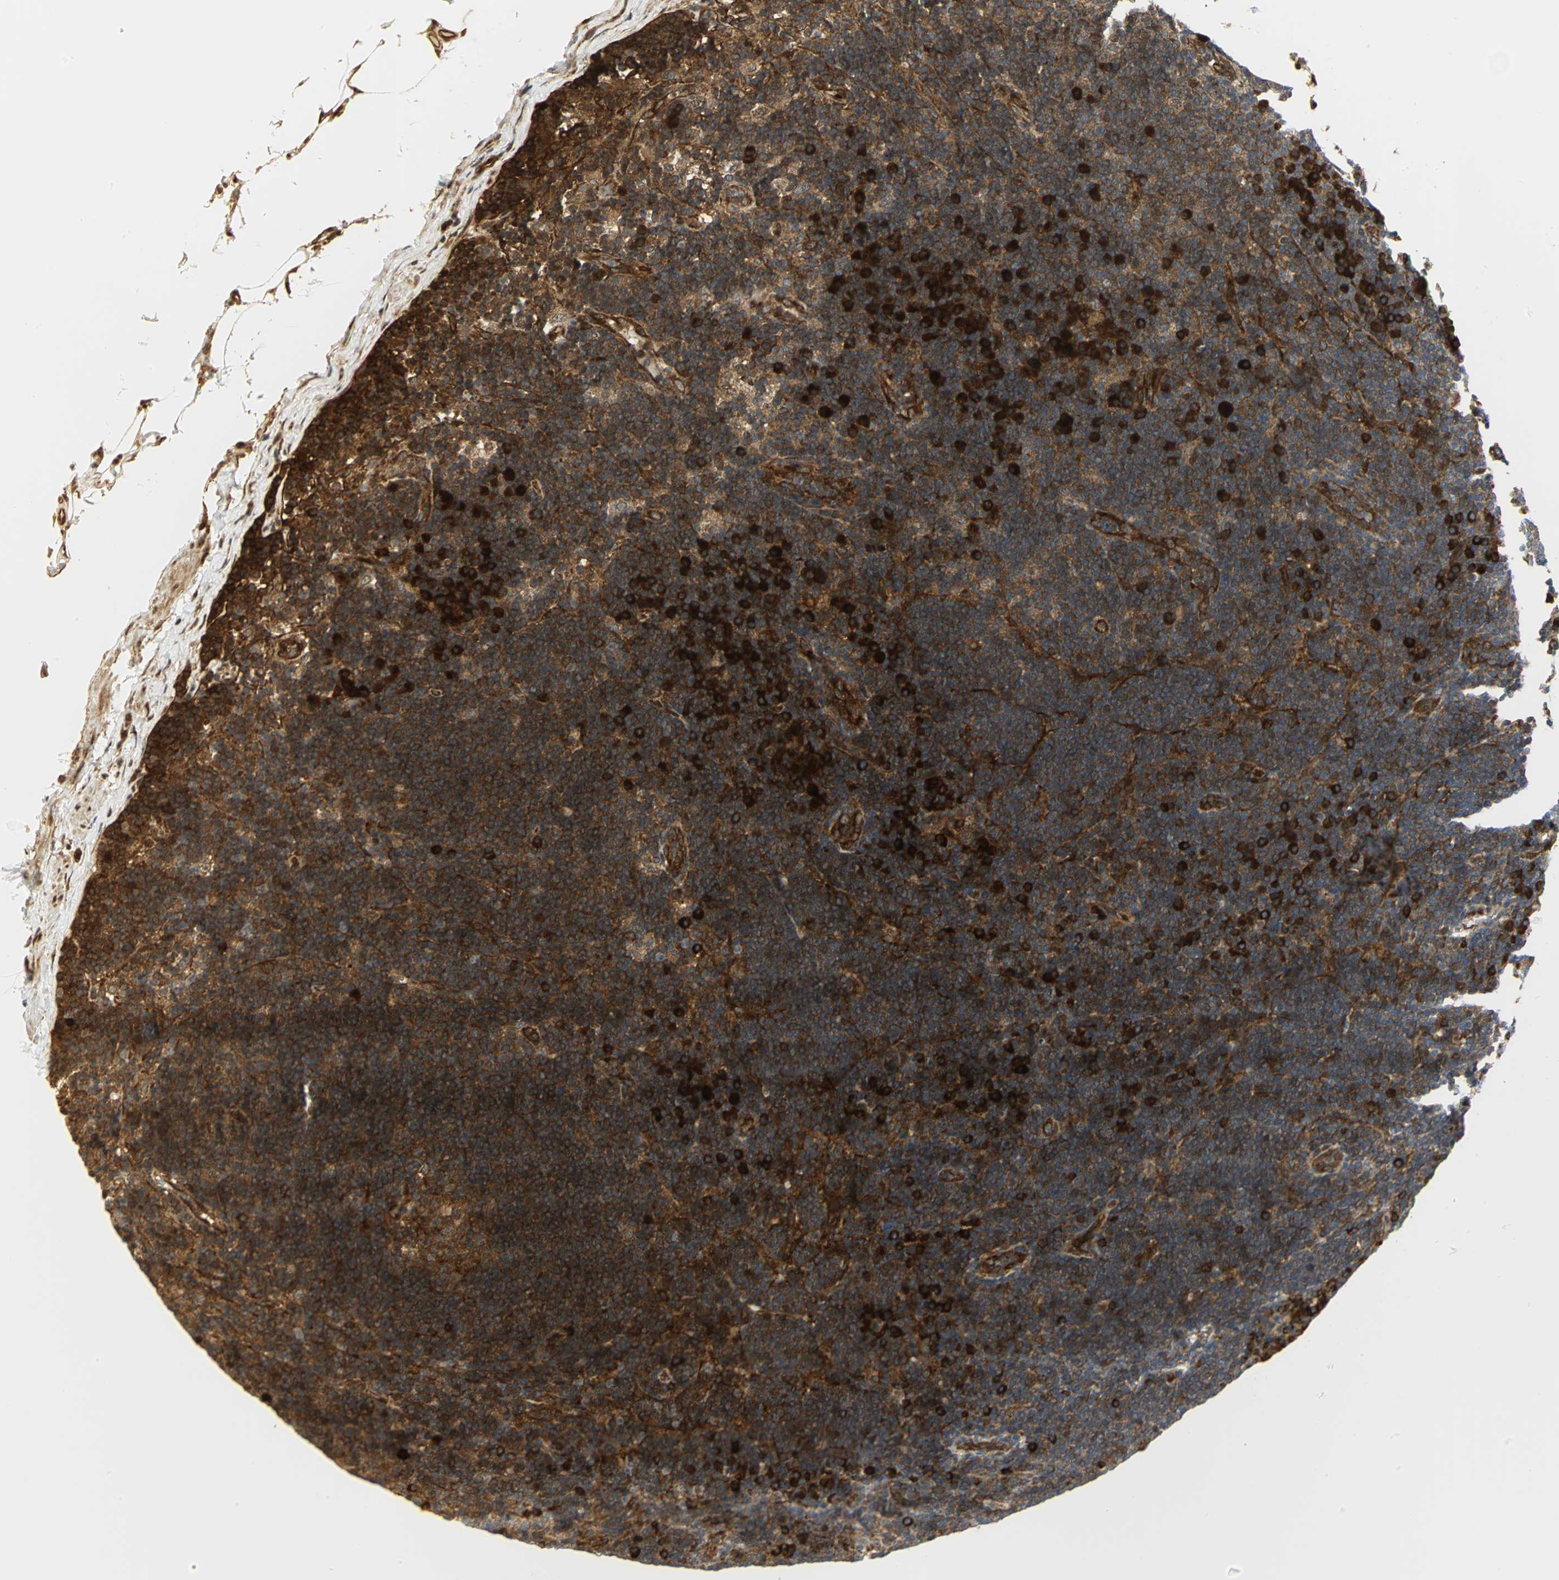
{"staining": {"intensity": "strong", "quantity": ">75%", "location": "cytoplasmic/membranous"}, "tissue": "lymph node", "cell_type": "Germinal center cells", "image_type": "normal", "snomed": [{"axis": "morphology", "description": "Normal tissue, NOS"}, {"axis": "morphology", "description": "Squamous cell carcinoma, metastatic, NOS"}, {"axis": "topography", "description": "Lymph node"}], "caption": "Protein staining displays strong cytoplasmic/membranous positivity in about >75% of germinal center cells in unremarkable lymph node. The staining was performed using DAB (3,3'-diaminobenzidine) to visualize the protein expression in brown, while the nuclei were stained in blue with hematoxylin (Magnification: 20x).", "gene": "EEA1", "patient": {"sex": "female", "age": 53}}